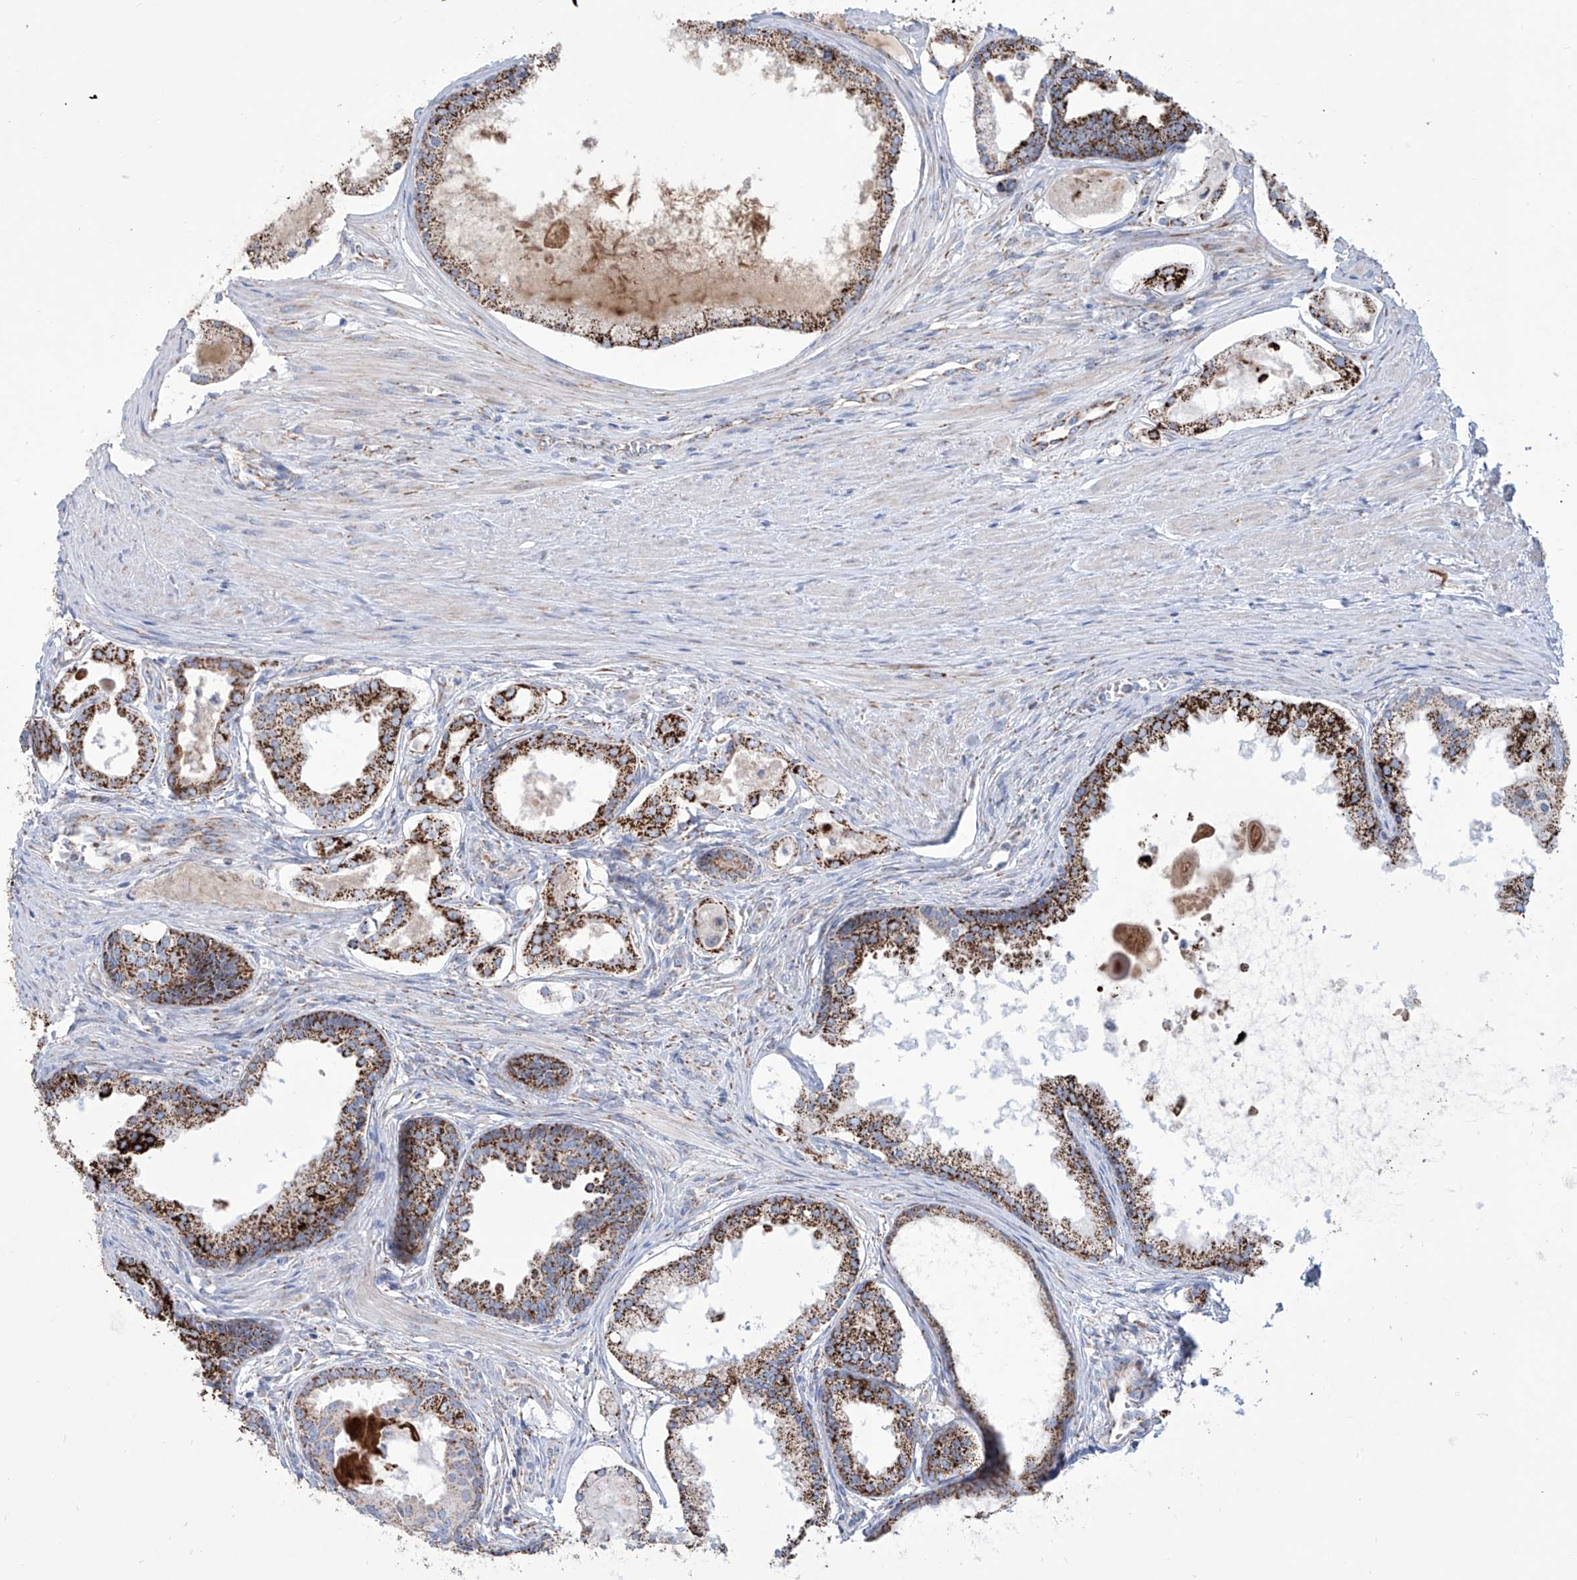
{"staining": {"intensity": "strong", "quantity": ">75%", "location": "cytoplasmic/membranous"}, "tissue": "prostate cancer", "cell_type": "Tumor cells", "image_type": "cancer", "snomed": [{"axis": "morphology", "description": "Adenocarcinoma, High grade"}, {"axis": "topography", "description": "Prostate"}], "caption": "The micrograph reveals staining of prostate cancer, revealing strong cytoplasmic/membranous protein positivity (brown color) within tumor cells.", "gene": "ALDH6A1", "patient": {"sex": "male", "age": 68}}